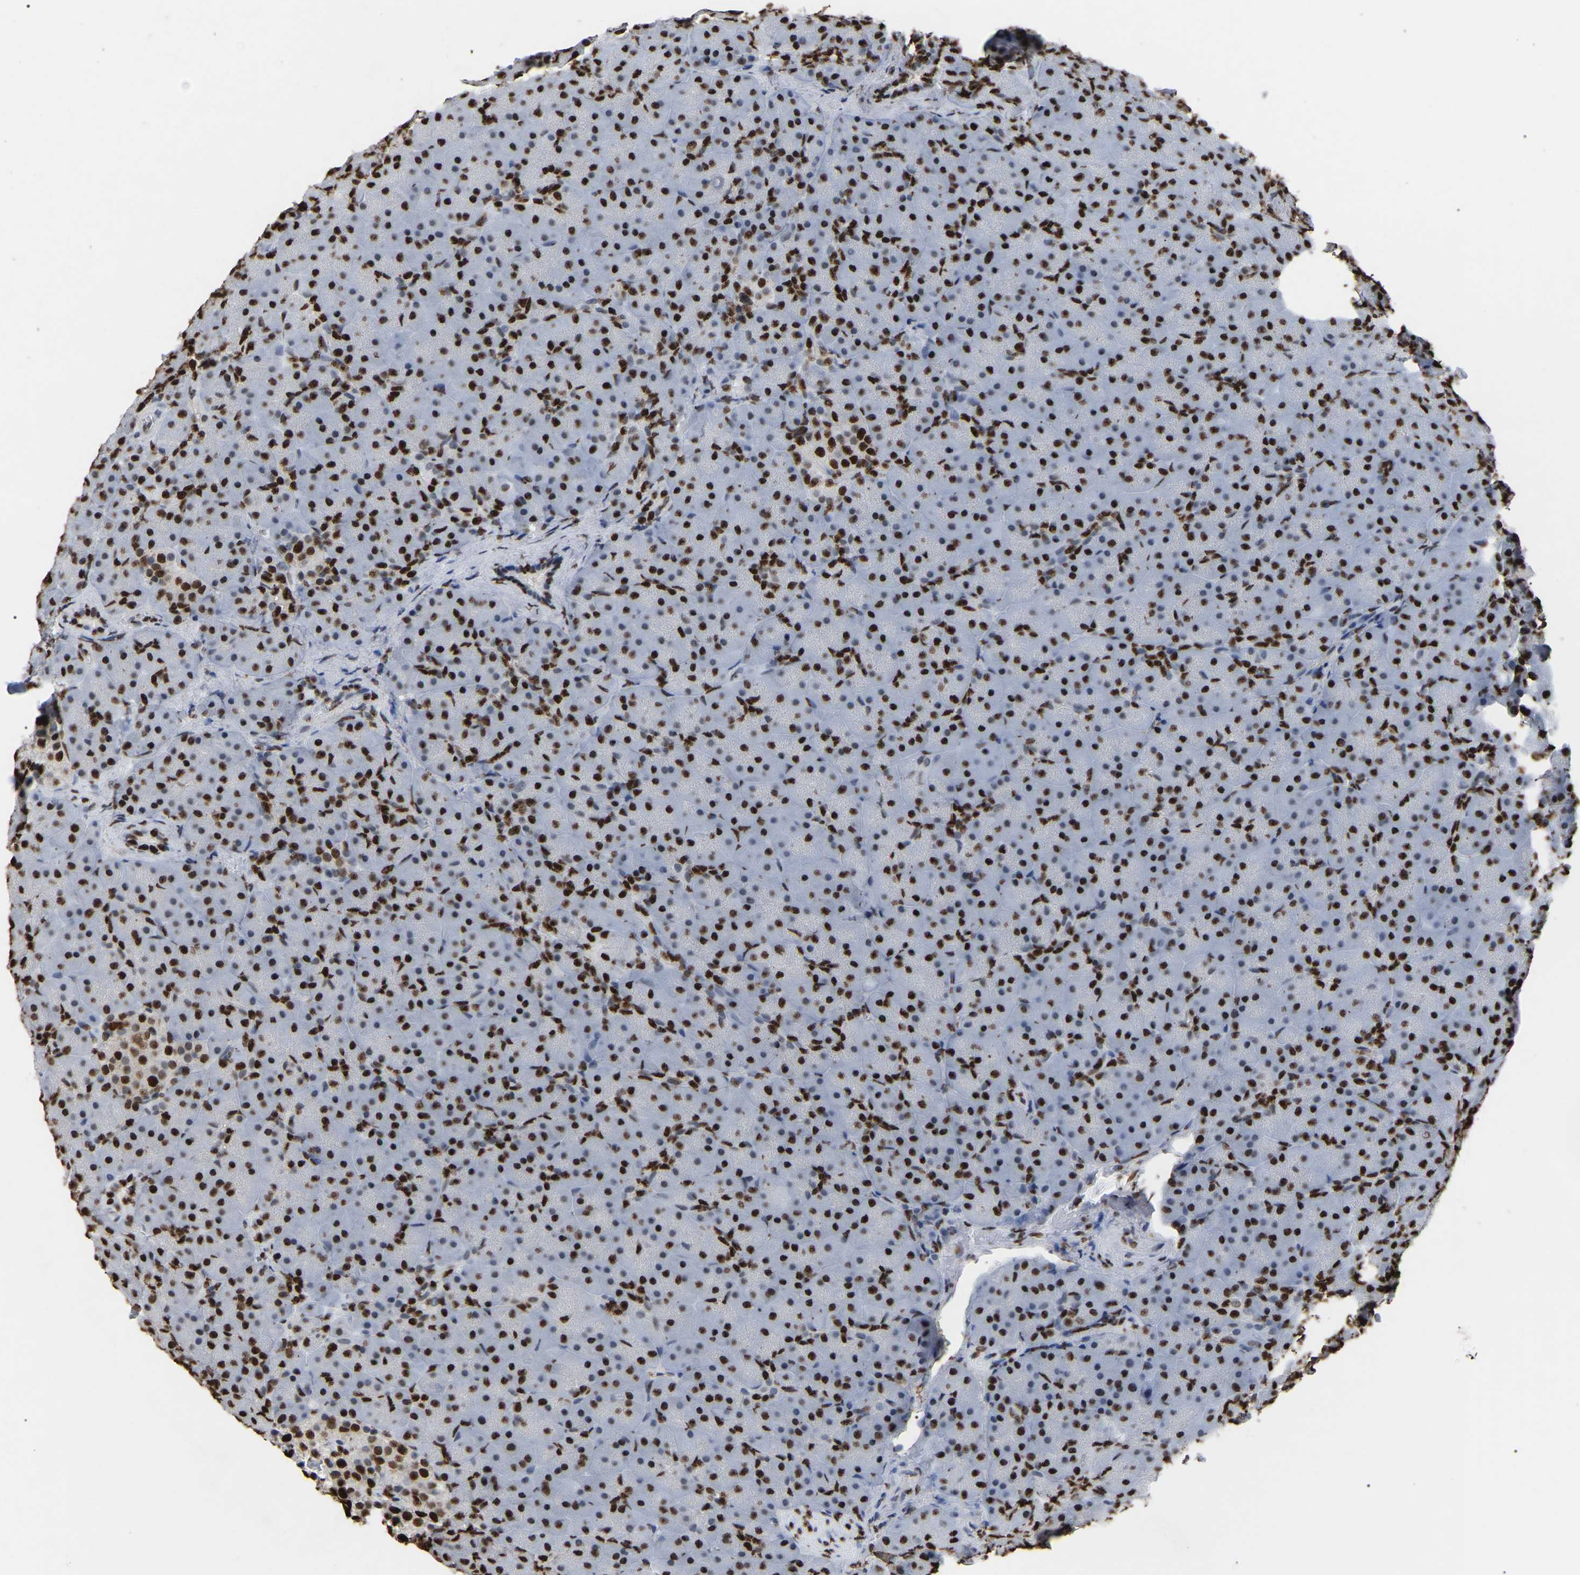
{"staining": {"intensity": "strong", "quantity": ">75%", "location": "nuclear"}, "tissue": "pancreas", "cell_type": "Exocrine glandular cells", "image_type": "normal", "snomed": [{"axis": "morphology", "description": "Normal tissue, NOS"}, {"axis": "topography", "description": "Pancreas"}], "caption": "Strong nuclear protein staining is identified in about >75% of exocrine glandular cells in pancreas.", "gene": "RBL2", "patient": {"sex": "male", "age": 66}}